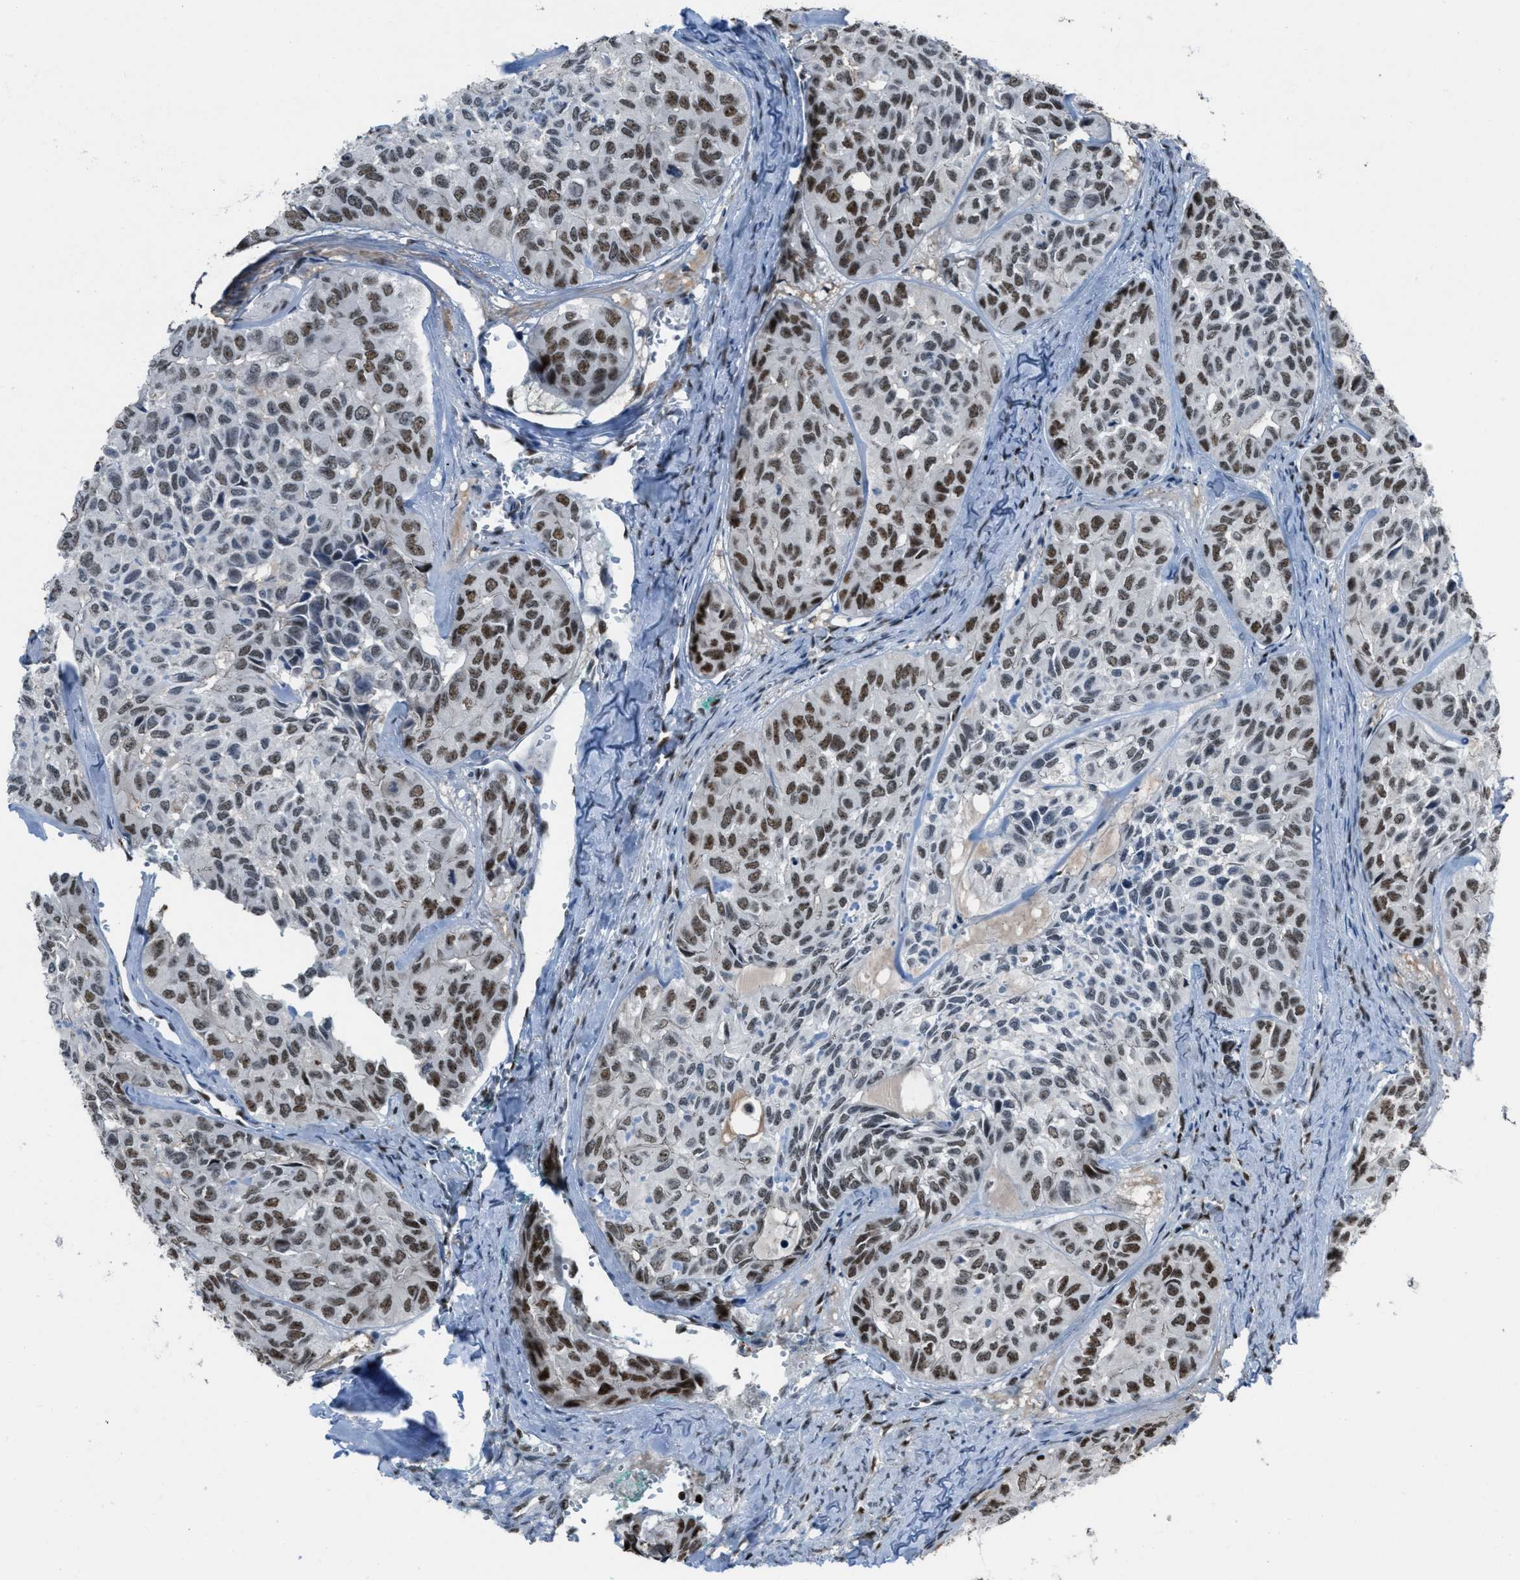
{"staining": {"intensity": "strong", "quantity": ">75%", "location": "nuclear"}, "tissue": "head and neck cancer", "cell_type": "Tumor cells", "image_type": "cancer", "snomed": [{"axis": "morphology", "description": "Adenocarcinoma, NOS"}, {"axis": "topography", "description": "Salivary gland, NOS"}, {"axis": "topography", "description": "Head-Neck"}], "caption": "Tumor cells display high levels of strong nuclear expression in about >75% of cells in human adenocarcinoma (head and neck).", "gene": "SLFN5", "patient": {"sex": "female", "age": 76}}